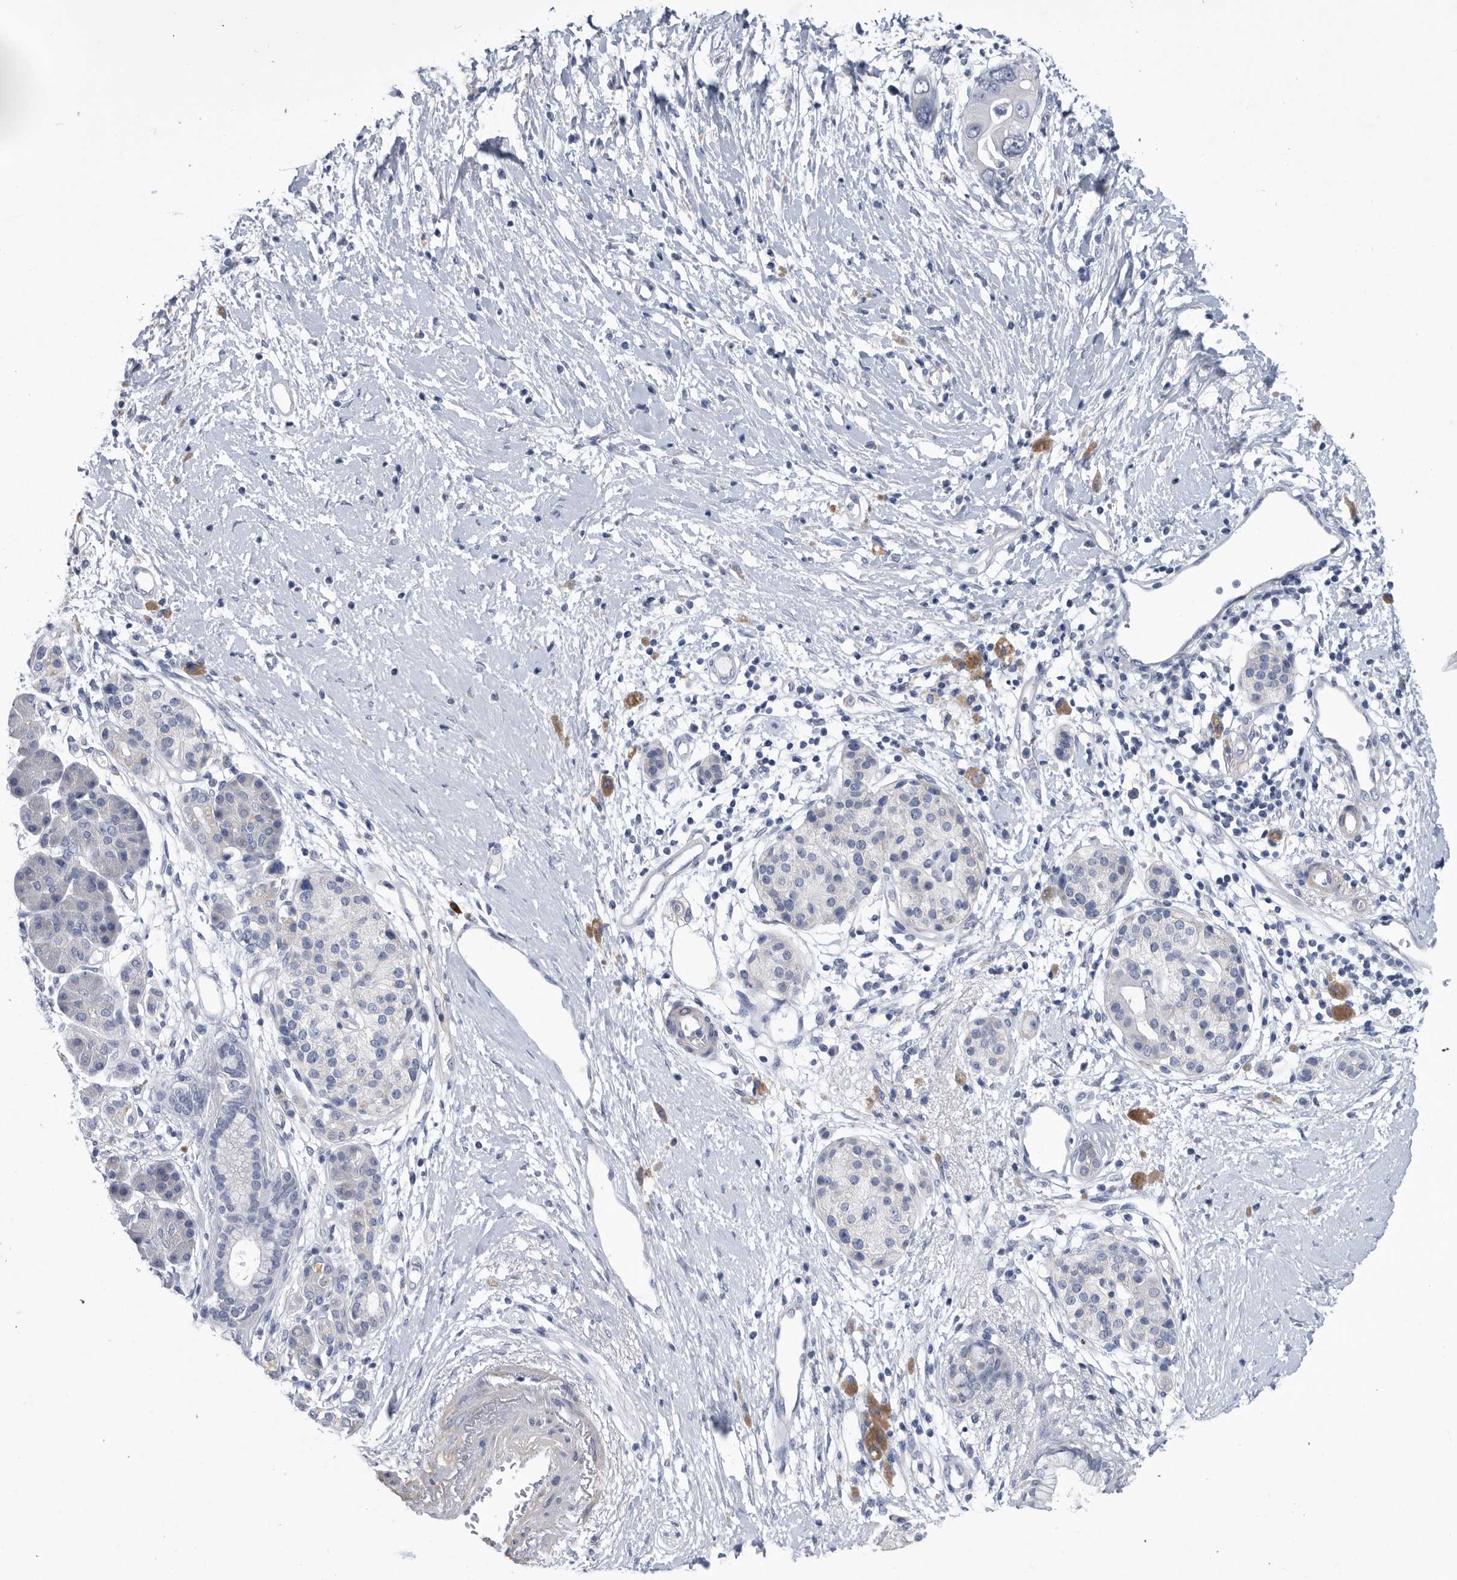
{"staining": {"intensity": "negative", "quantity": "none", "location": "none"}, "tissue": "pancreatic cancer", "cell_type": "Tumor cells", "image_type": "cancer", "snomed": [{"axis": "morphology", "description": "Adenocarcinoma, NOS"}, {"axis": "topography", "description": "Pancreas"}], "caption": "DAB immunohistochemical staining of pancreatic adenocarcinoma reveals no significant positivity in tumor cells. (Stains: DAB (3,3'-diaminobenzidine) IHC with hematoxylin counter stain, Microscopy: brightfield microscopy at high magnification).", "gene": "BTBD6", "patient": {"sex": "male", "age": 66}}